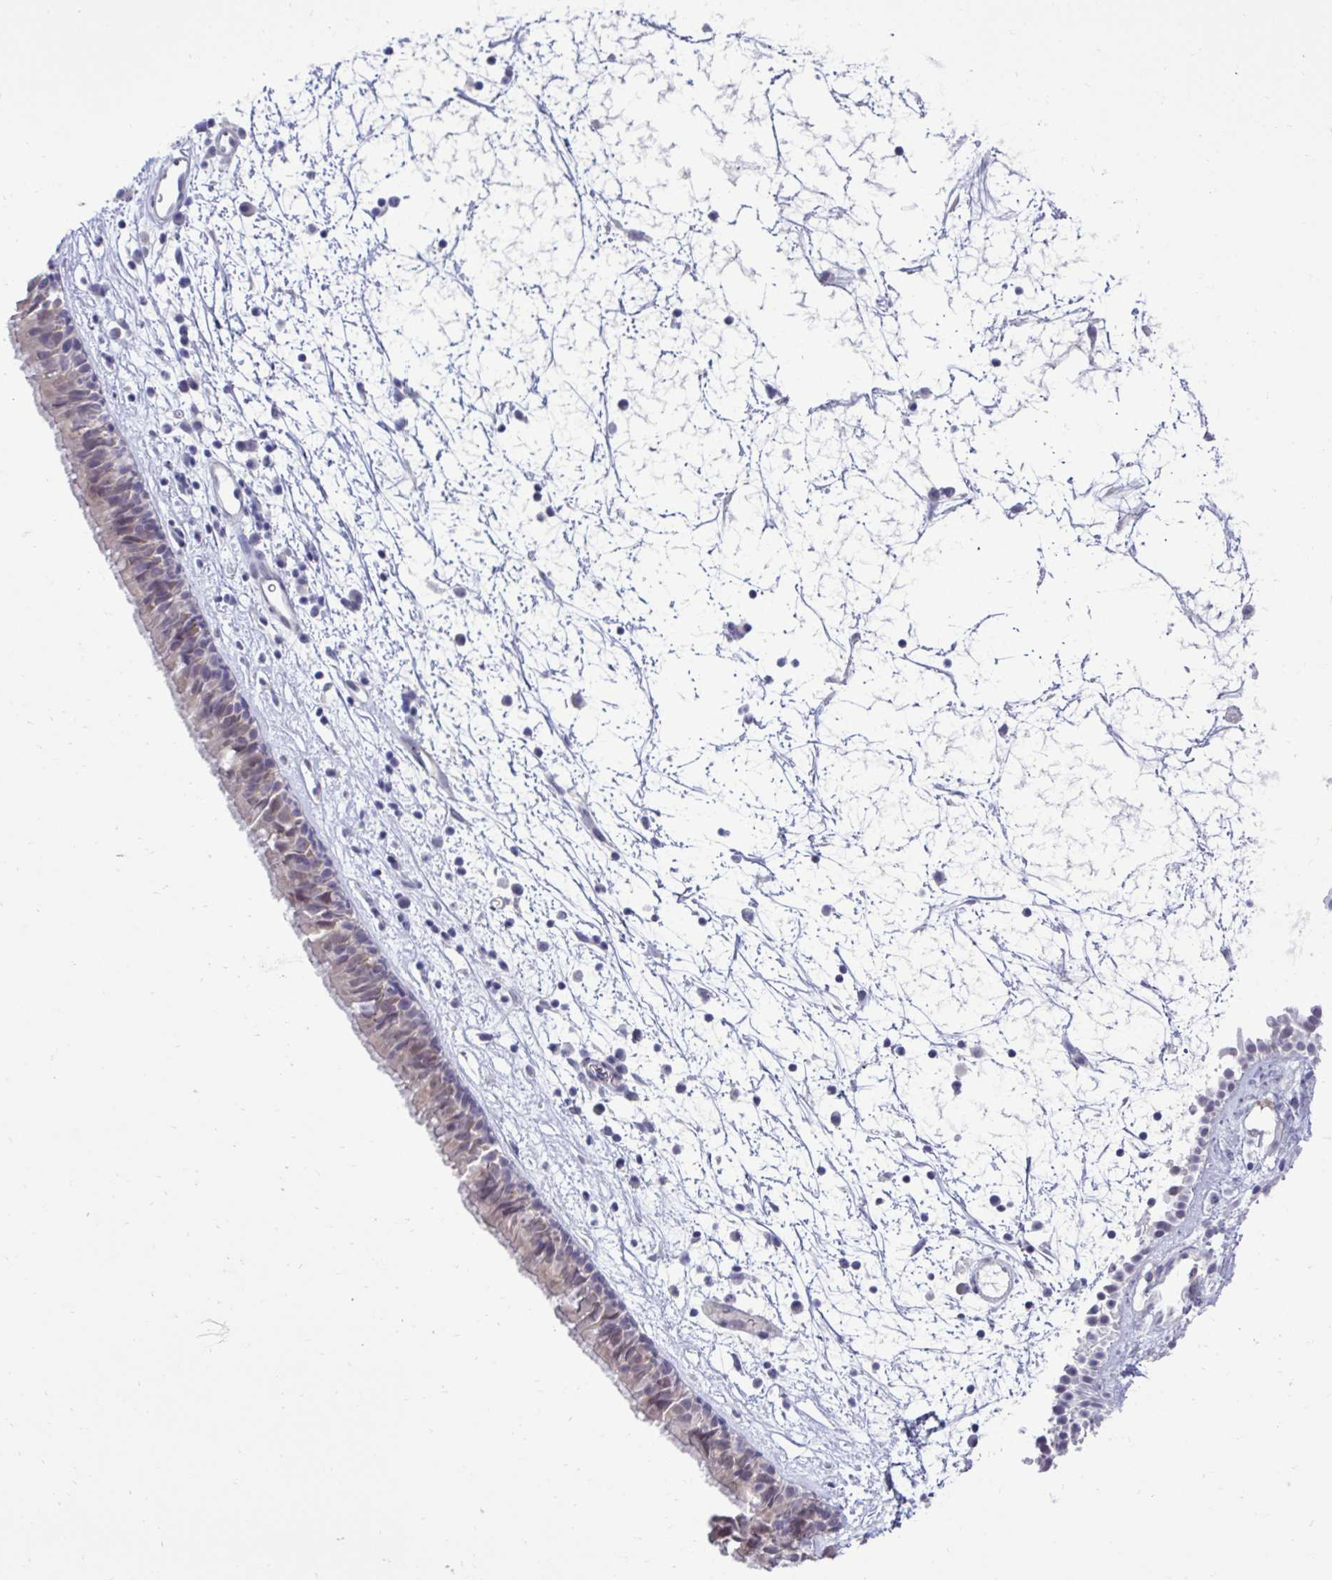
{"staining": {"intensity": "weak", "quantity": "25%-75%", "location": "cytoplasmic/membranous"}, "tissue": "nasopharynx", "cell_type": "Respiratory epithelial cells", "image_type": "normal", "snomed": [{"axis": "morphology", "description": "Normal tissue, NOS"}, {"axis": "topography", "description": "Nasopharynx"}], "caption": "This image demonstrates immunohistochemistry staining of normal nasopharynx, with low weak cytoplasmic/membranous staining in about 25%-75% of respiratory epithelial cells.", "gene": "SLC30A3", "patient": {"sex": "male", "age": 24}}